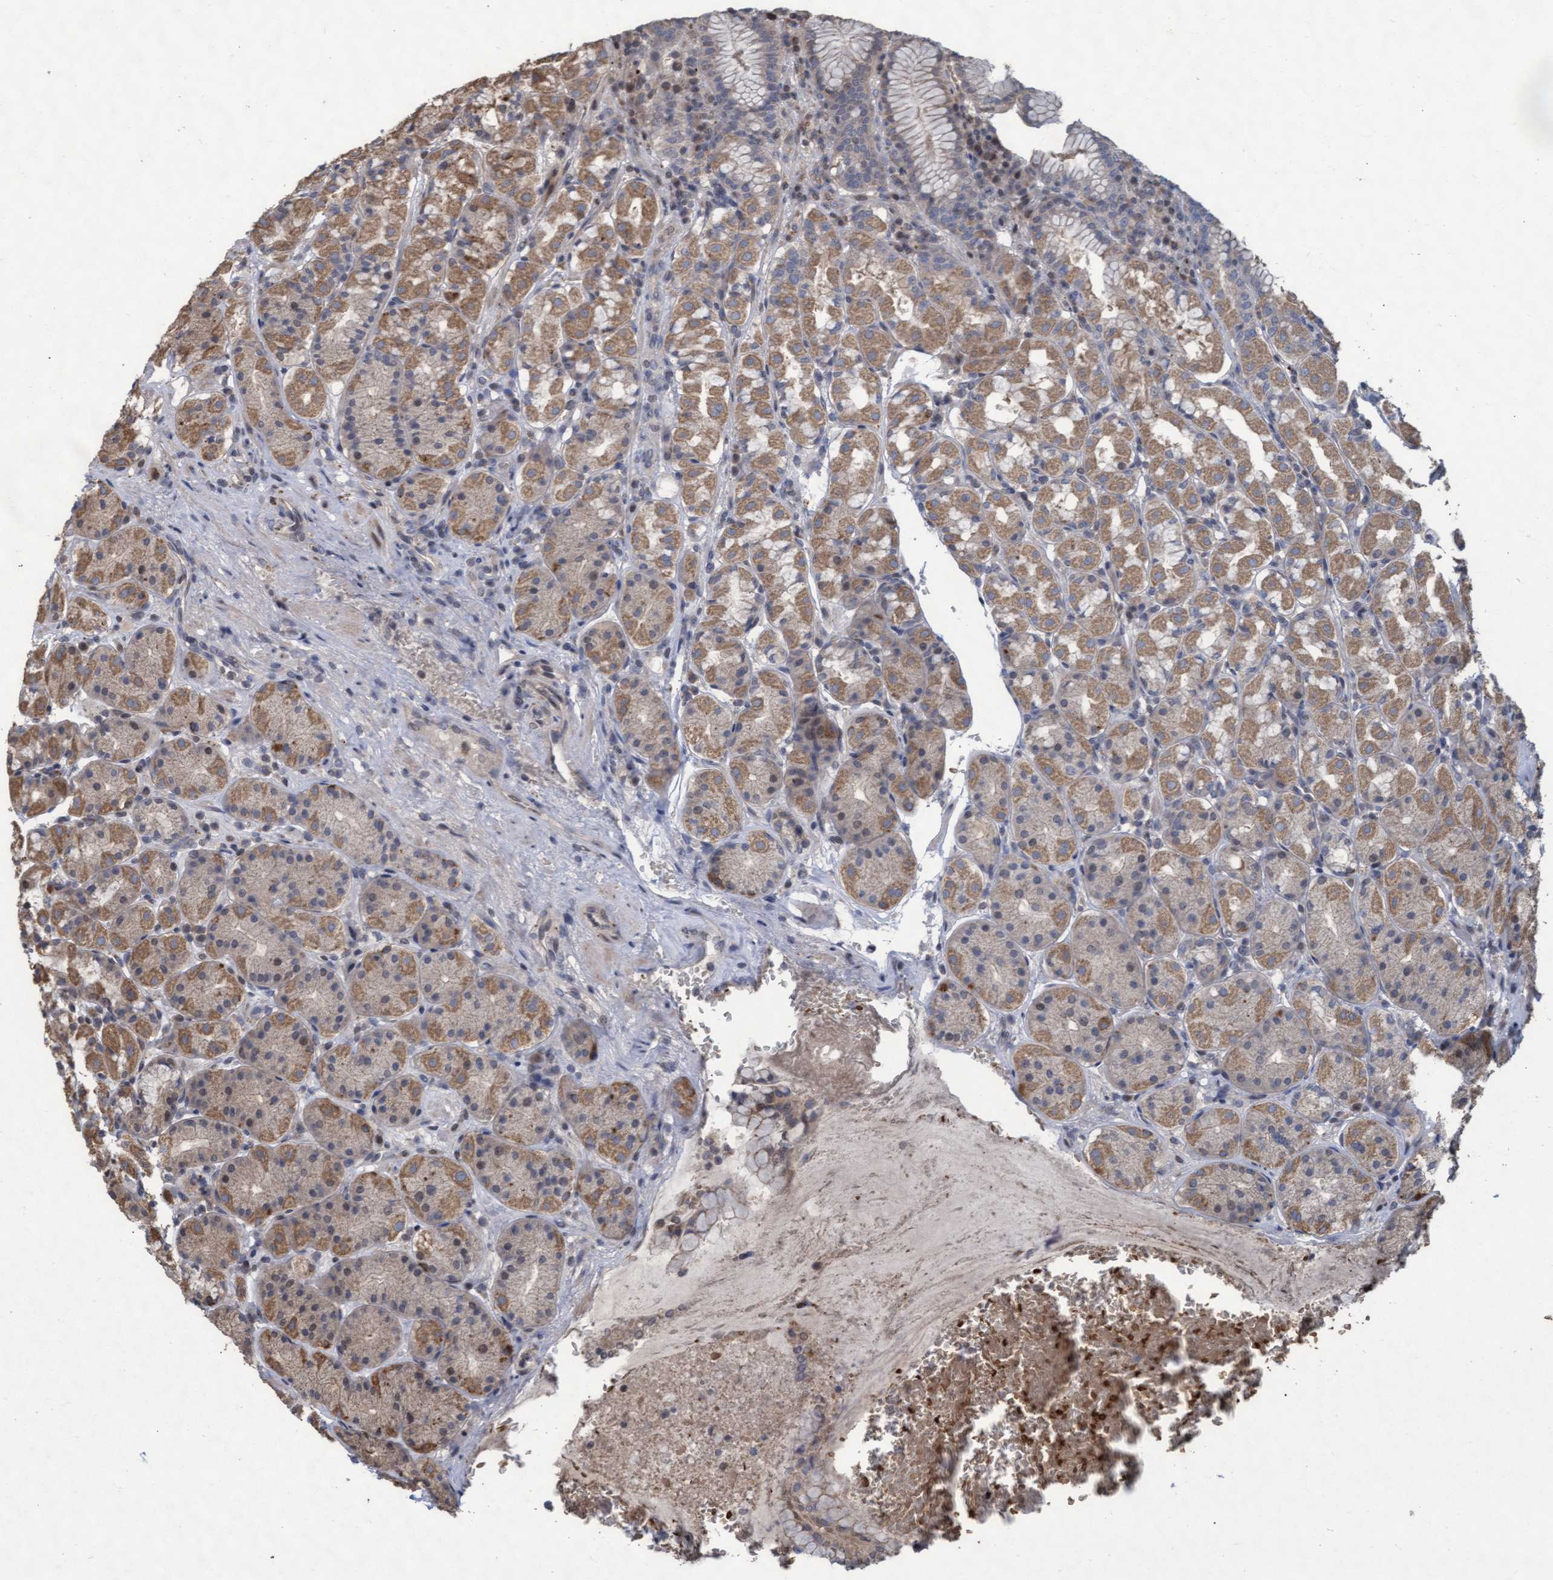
{"staining": {"intensity": "moderate", "quantity": ">75%", "location": "cytoplasmic/membranous"}, "tissue": "stomach", "cell_type": "Glandular cells", "image_type": "normal", "snomed": [{"axis": "morphology", "description": "Normal tissue, NOS"}, {"axis": "topography", "description": "Stomach"}, {"axis": "topography", "description": "Stomach, lower"}], "caption": "Normal stomach reveals moderate cytoplasmic/membranous staining in approximately >75% of glandular cells.", "gene": "KCNC2", "patient": {"sex": "female", "age": 56}}